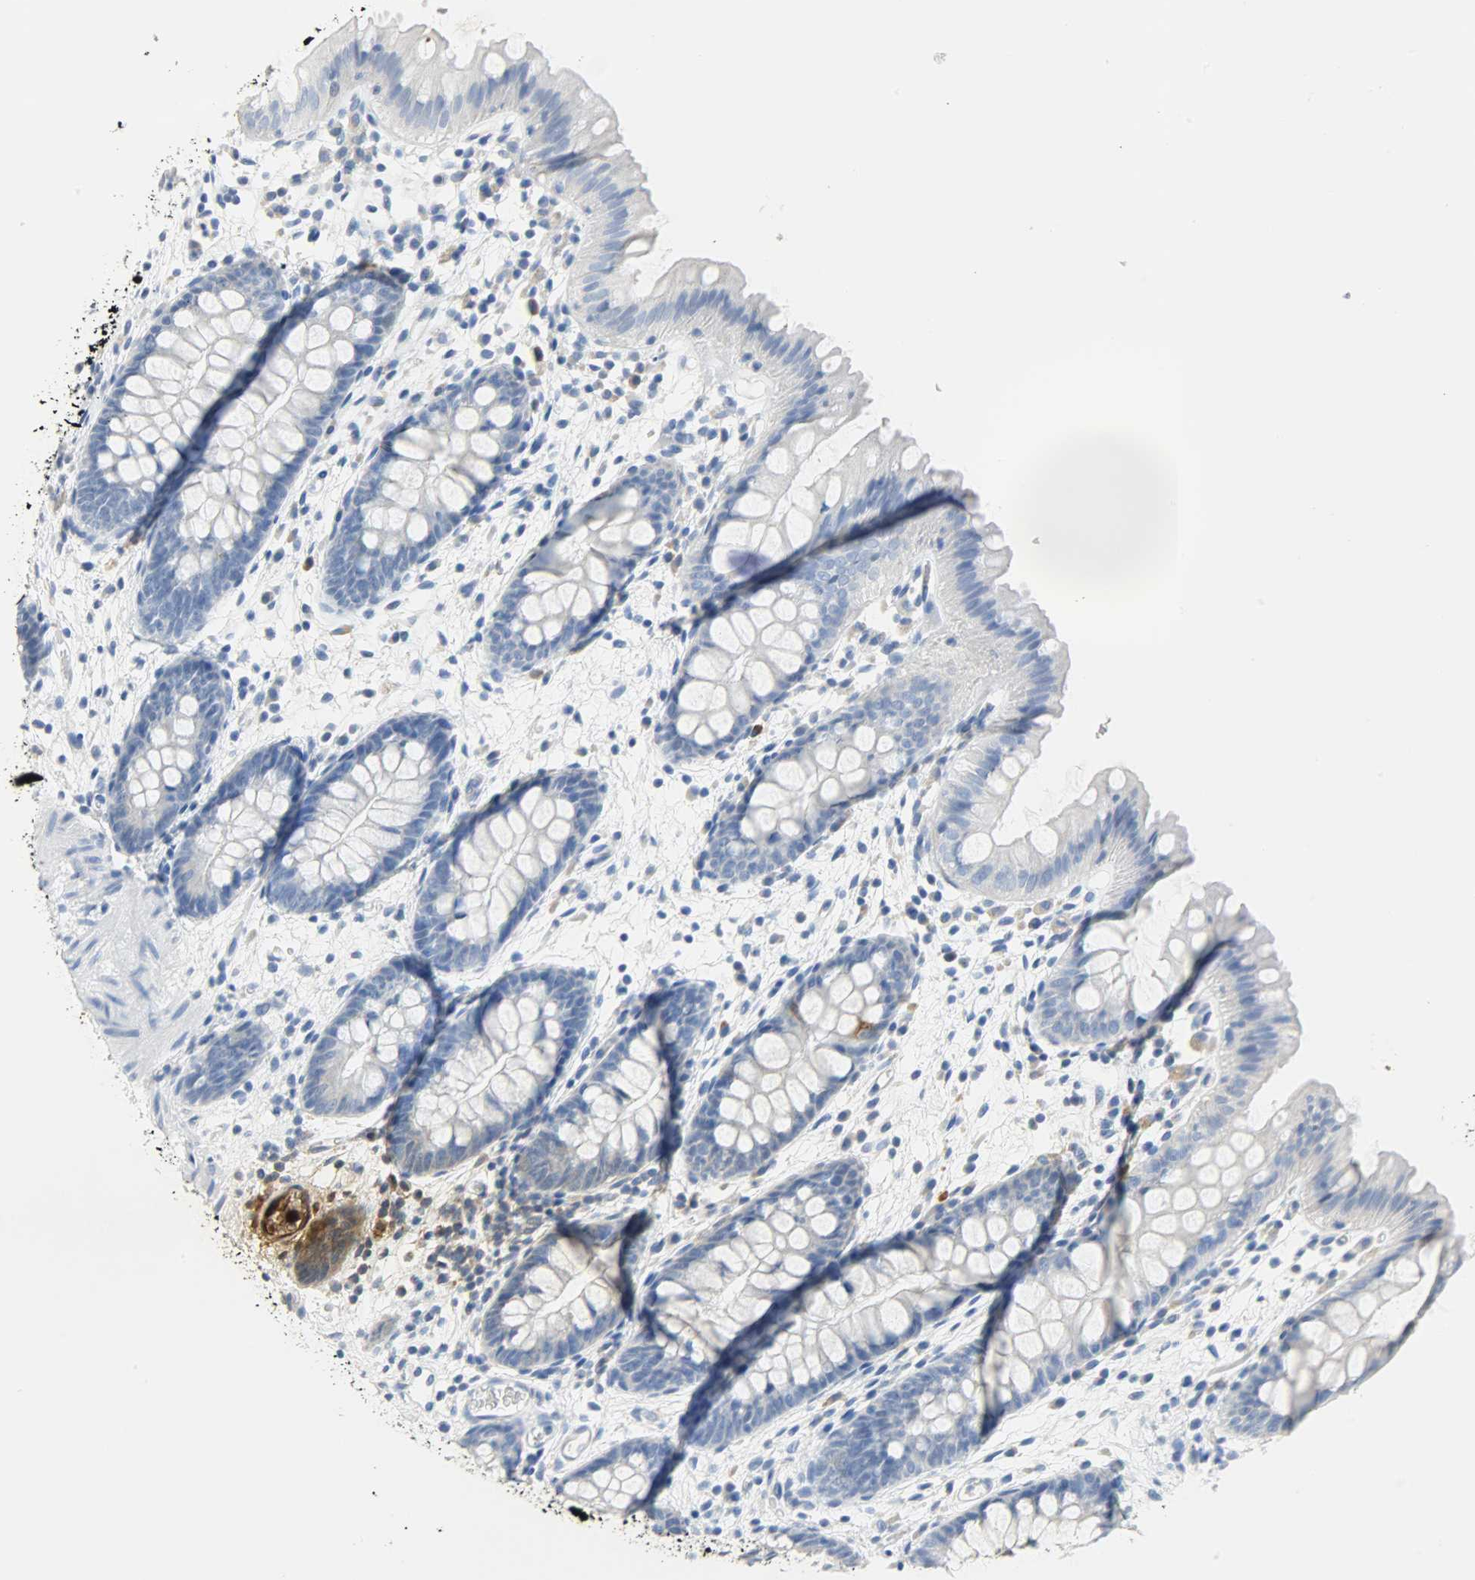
{"staining": {"intensity": "negative", "quantity": "none", "location": "none"}, "tissue": "colon", "cell_type": "Endothelial cells", "image_type": "normal", "snomed": [{"axis": "morphology", "description": "Normal tissue, NOS"}, {"axis": "topography", "description": "Smooth muscle"}, {"axis": "topography", "description": "Colon"}], "caption": "A high-resolution image shows immunohistochemistry (IHC) staining of benign colon, which displays no significant expression in endothelial cells. (DAB (3,3'-diaminobenzidine) immunohistochemistry, high magnification).", "gene": "CA3", "patient": {"sex": "male", "age": 67}}